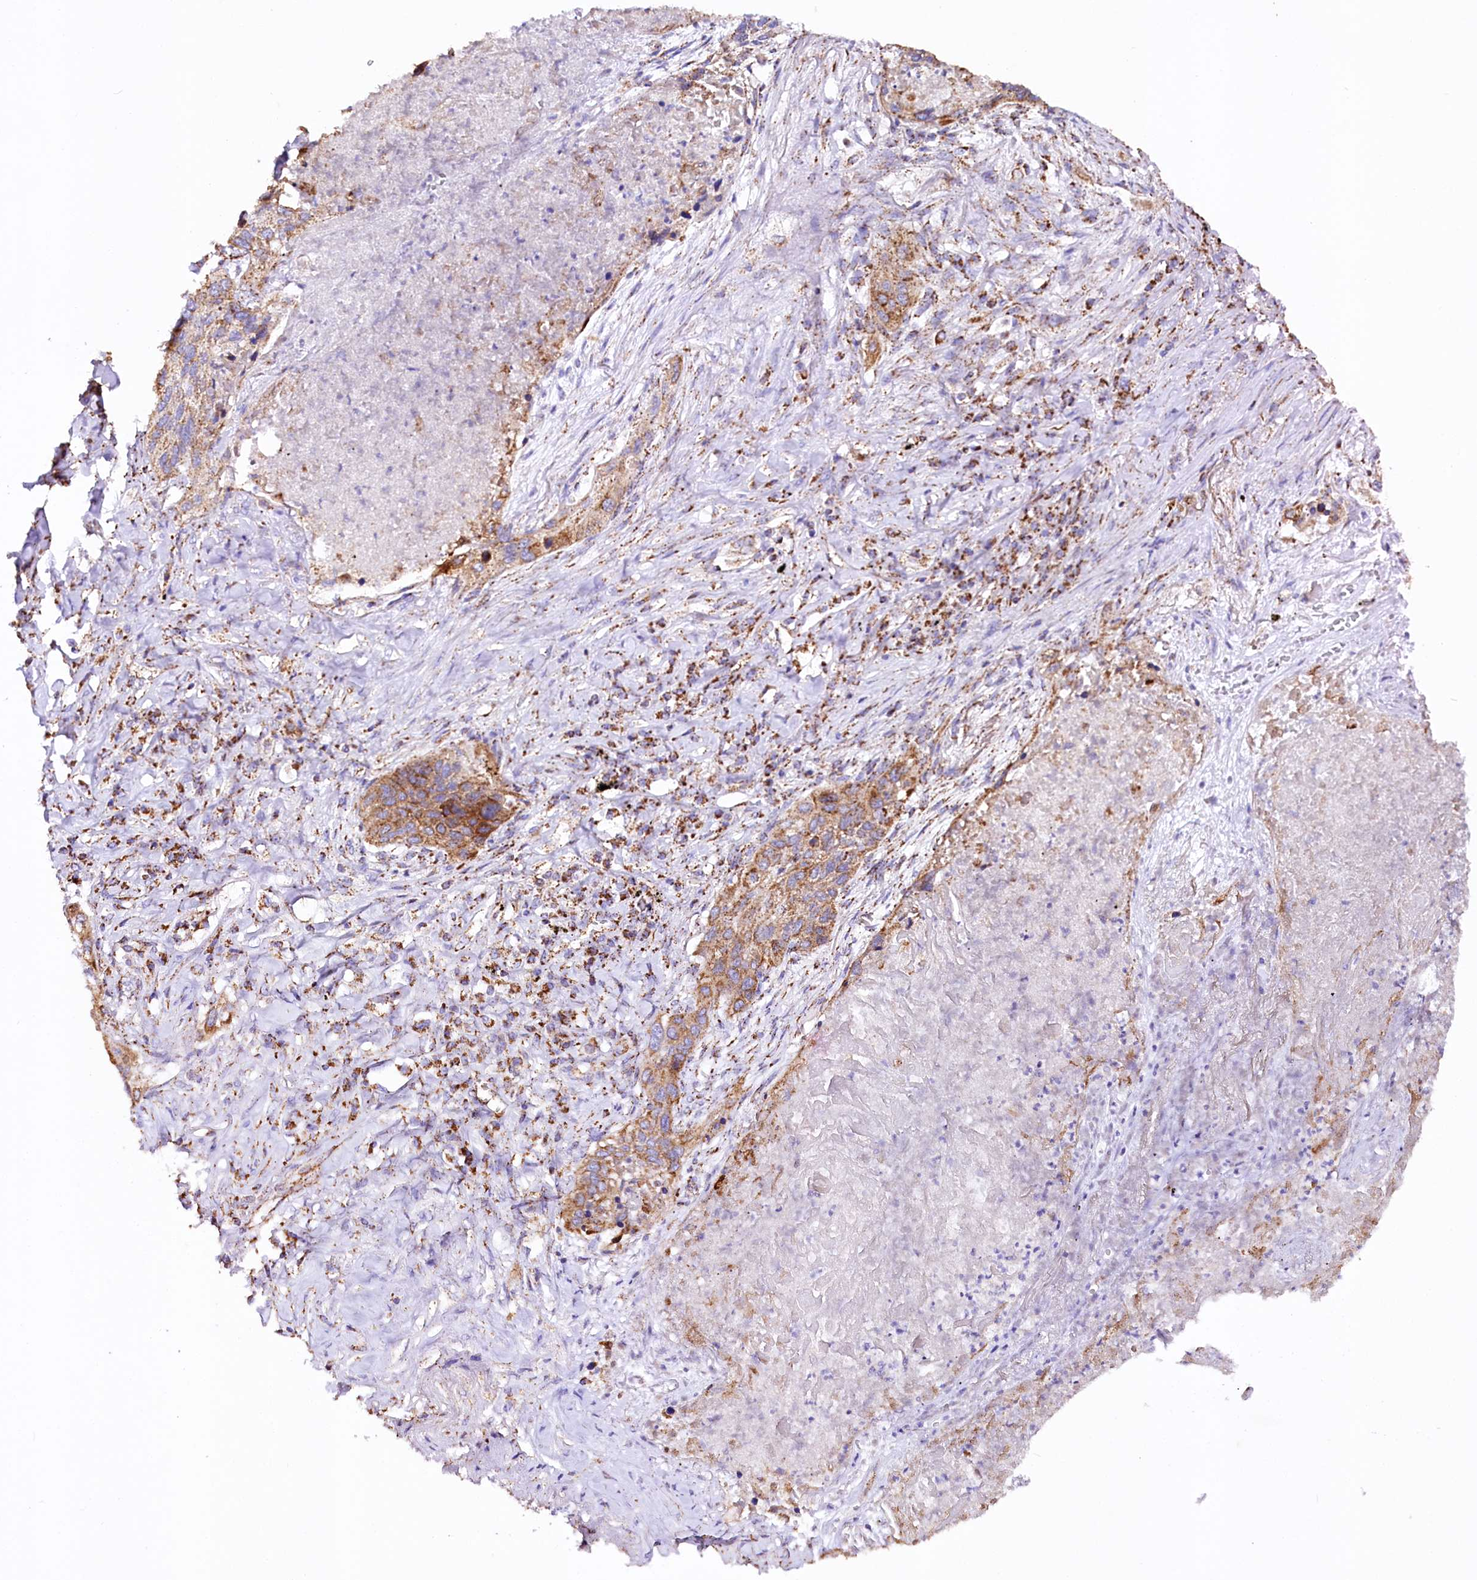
{"staining": {"intensity": "moderate", "quantity": ">75%", "location": "cytoplasmic/membranous"}, "tissue": "lung cancer", "cell_type": "Tumor cells", "image_type": "cancer", "snomed": [{"axis": "morphology", "description": "Squamous cell carcinoma, NOS"}, {"axis": "topography", "description": "Lung"}], "caption": "There is medium levels of moderate cytoplasmic/membranous expression in tumor cells of squamous cell carcinoma (lung), as demonstrated by immunohistochemical staining (brown color).", "gene": "APLP2", "patient": {"sex": "female", "age": 63}}